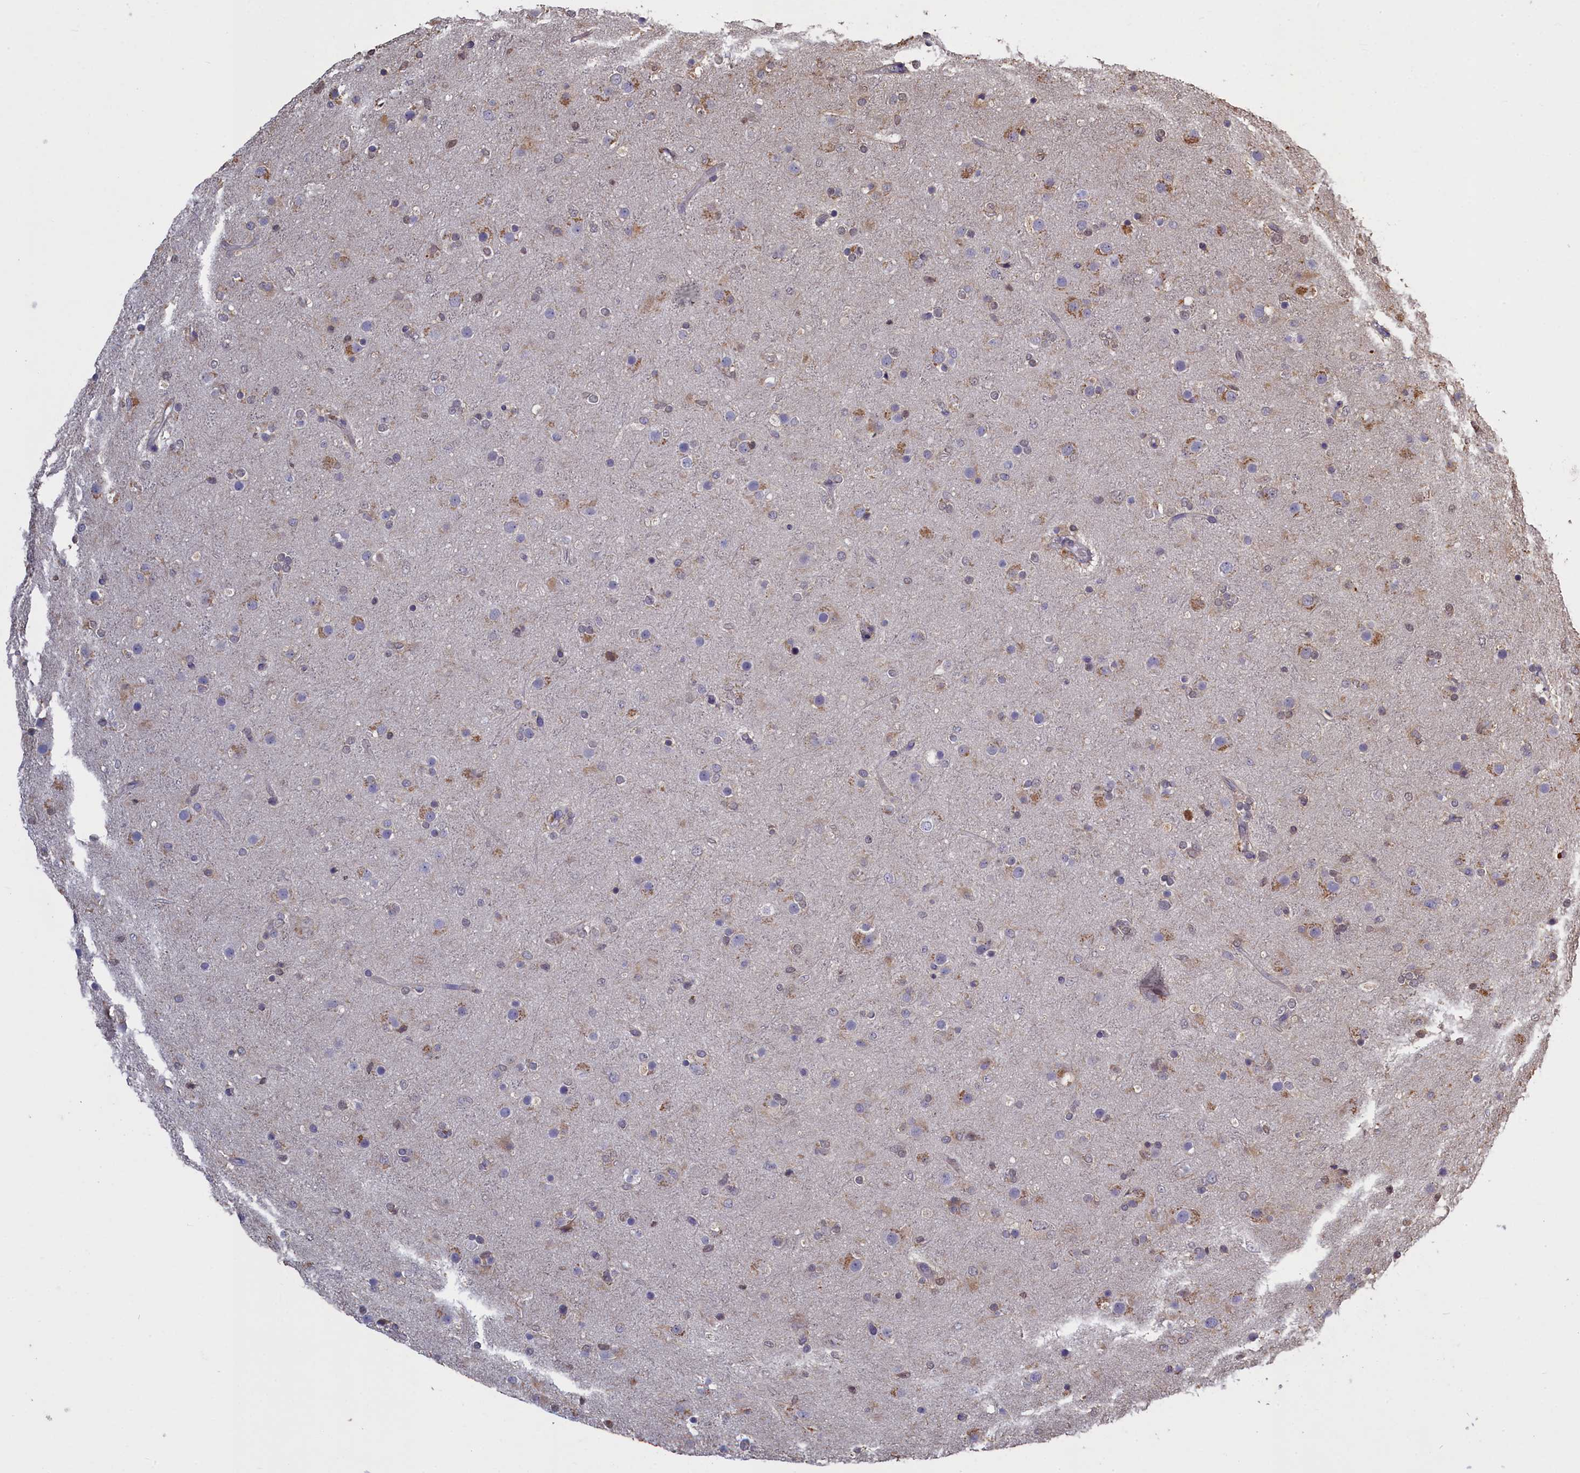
{"staining": {"intensity": "weak", "quantity": "<25%", "location": "cytoplasmic/membranous"}, "tissue": "glioma", "cell_type": "Tumor cells", "image_type": "cancer", "snomed": [{"axis": "morphology", "description": "Glioma, malignant, Low grade"}, {"axis": "topography", "description": "Brain"}], "caption": "The immunohistochemistry image has no significant expression in tumor cells of malignant low-grade glioma tissue.", "gene": "UCHL3", "patient": {"sex": "male", "age": 65}}